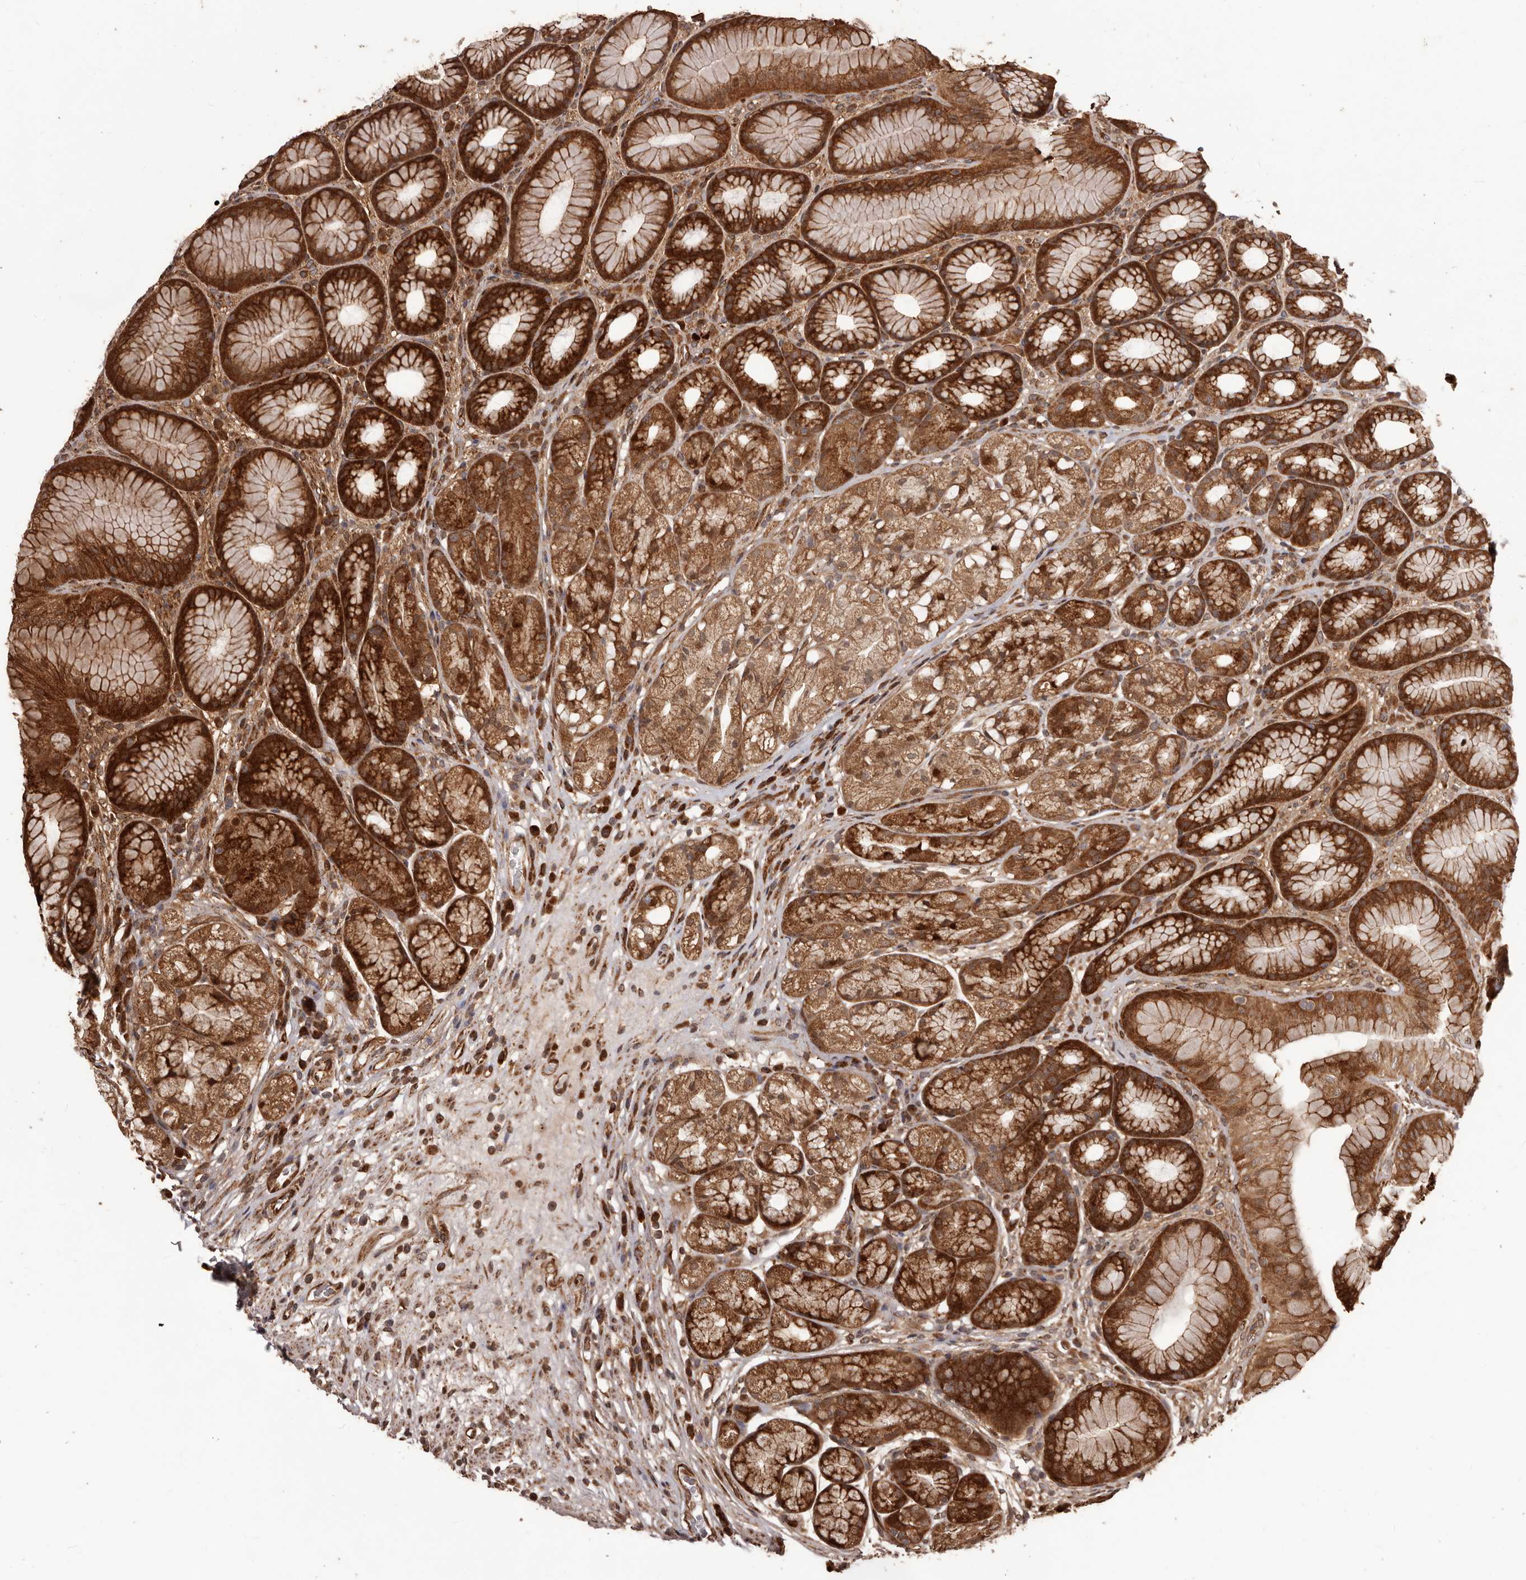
{"staining": {"intensity": "strong", "quantity": ">75%", "location": "cytoplasmic/membranous,nuclear"}, "tissue": "stomach", "cell_type": "Glandular cells", "image_type": "normal", "snomed": [{"axis": "morphology", "description": "Normal tissue, NOS"}, {"axis": "topography", "description": "Stomach"}], "caption": "Brown immunohistochemical staining in benign human stomach demonstrates strong cytoplasmic/membranous,nuclear positivity in about >75% of glandular cells. (DAB (3,3'-diaminobenzidine) = brown stain, brightfield microscopy at high magnification).", "gene": "MTO1", "patient": {"sex": "male", "age": 57}}